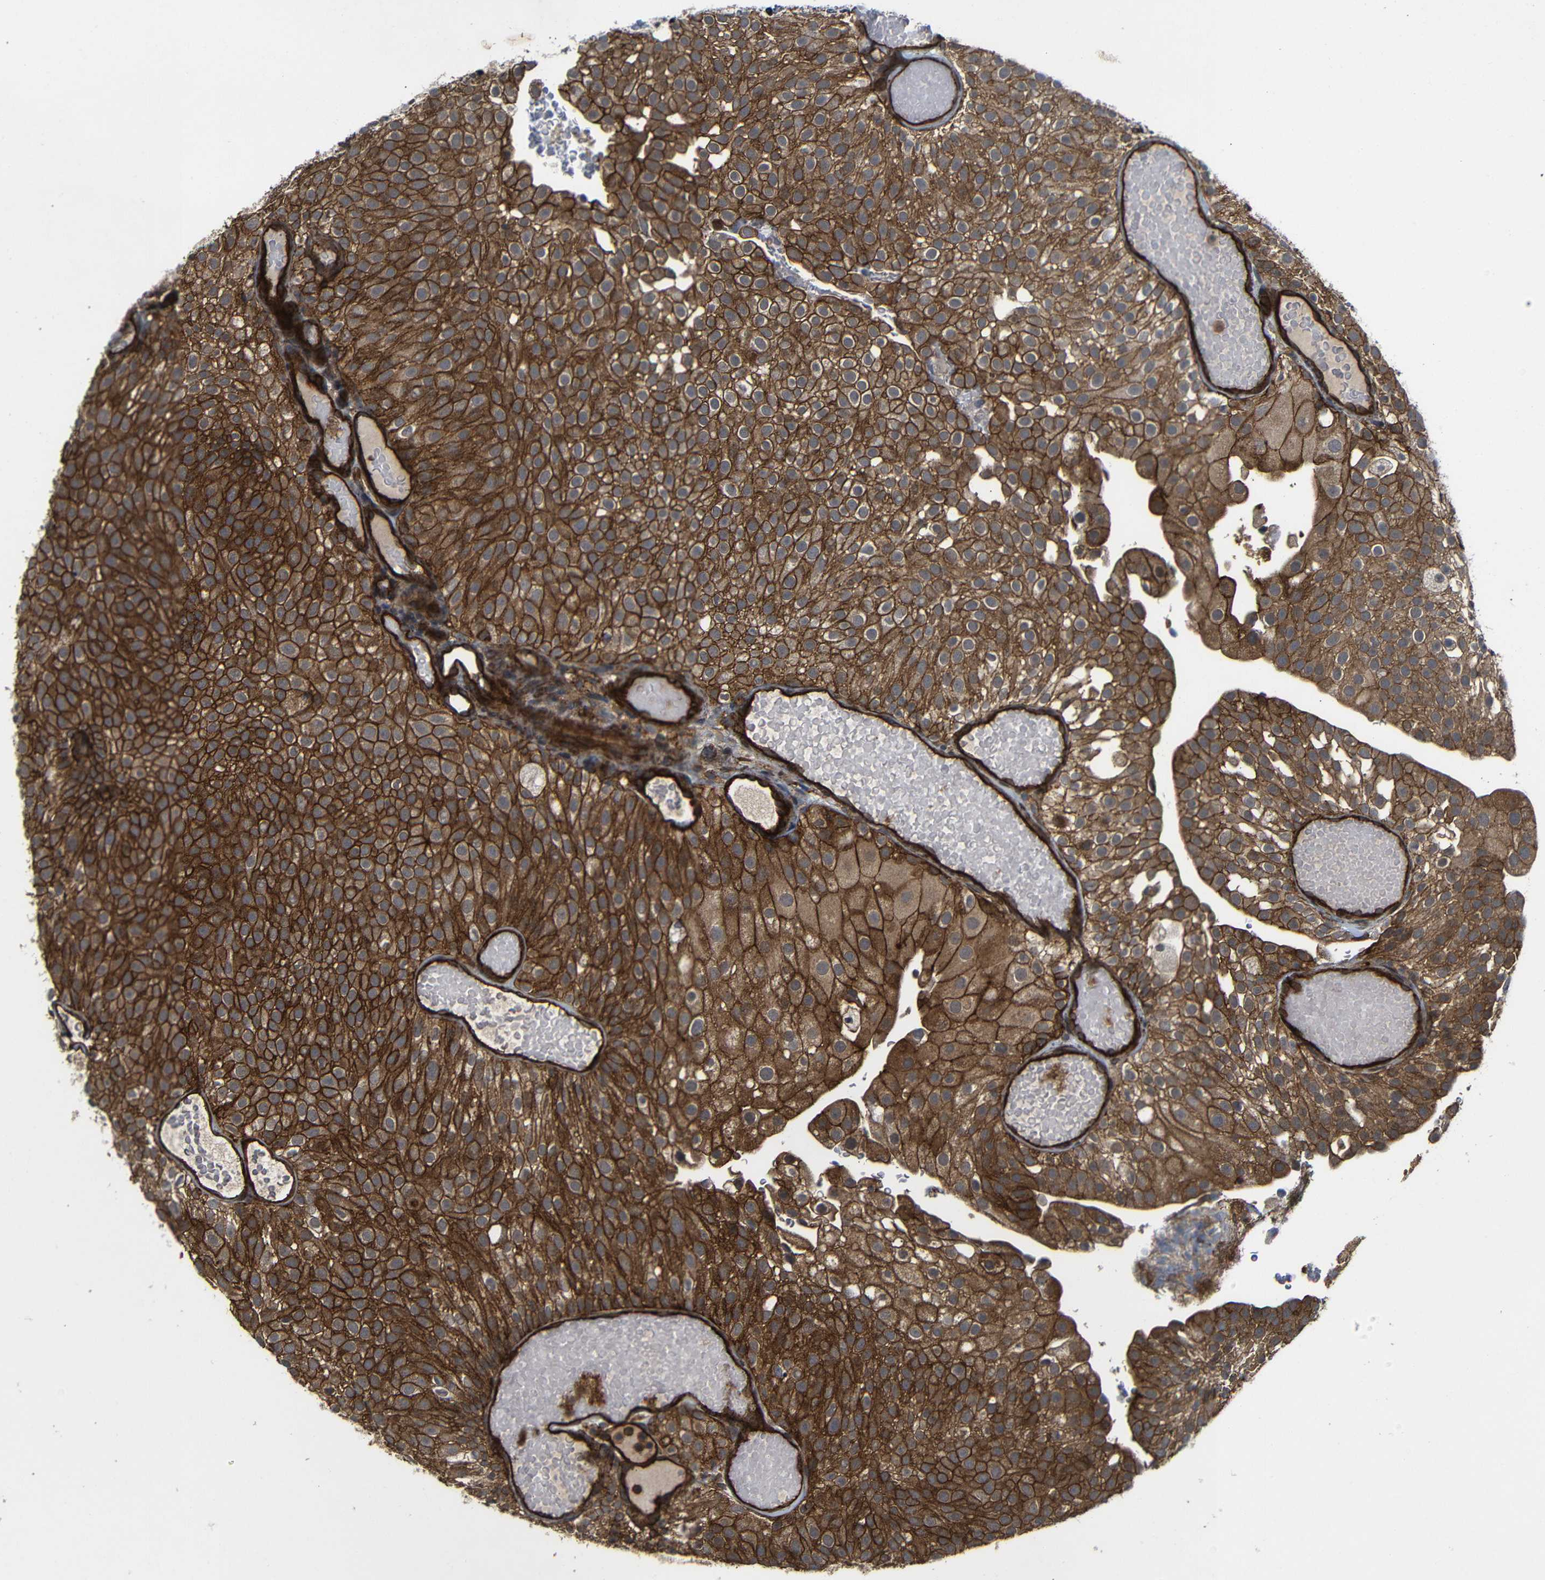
{"staining": {"intensity": "strong", "quantity": ">75%", "location": "cytoplasmic/membranous"}, "tissue": "urothelial cancer", "cell_type": "Tumor cells", "image_type": "cancer", "snomed": [{"axis": "morphology", "description": "Urothelial carcinoma, Low grade"}, {"axis": "topography", "description": "Urinary bladder"}], "caption": "Immunohistochemical staining of human urothelial carcinoma (low-grade) shows high levels of strong cytoplasmic/membranous protein expression in approximately >75% of tumor cells.", "gene": "NANOS1", "patient": {"sex": "male", "age": 78}}